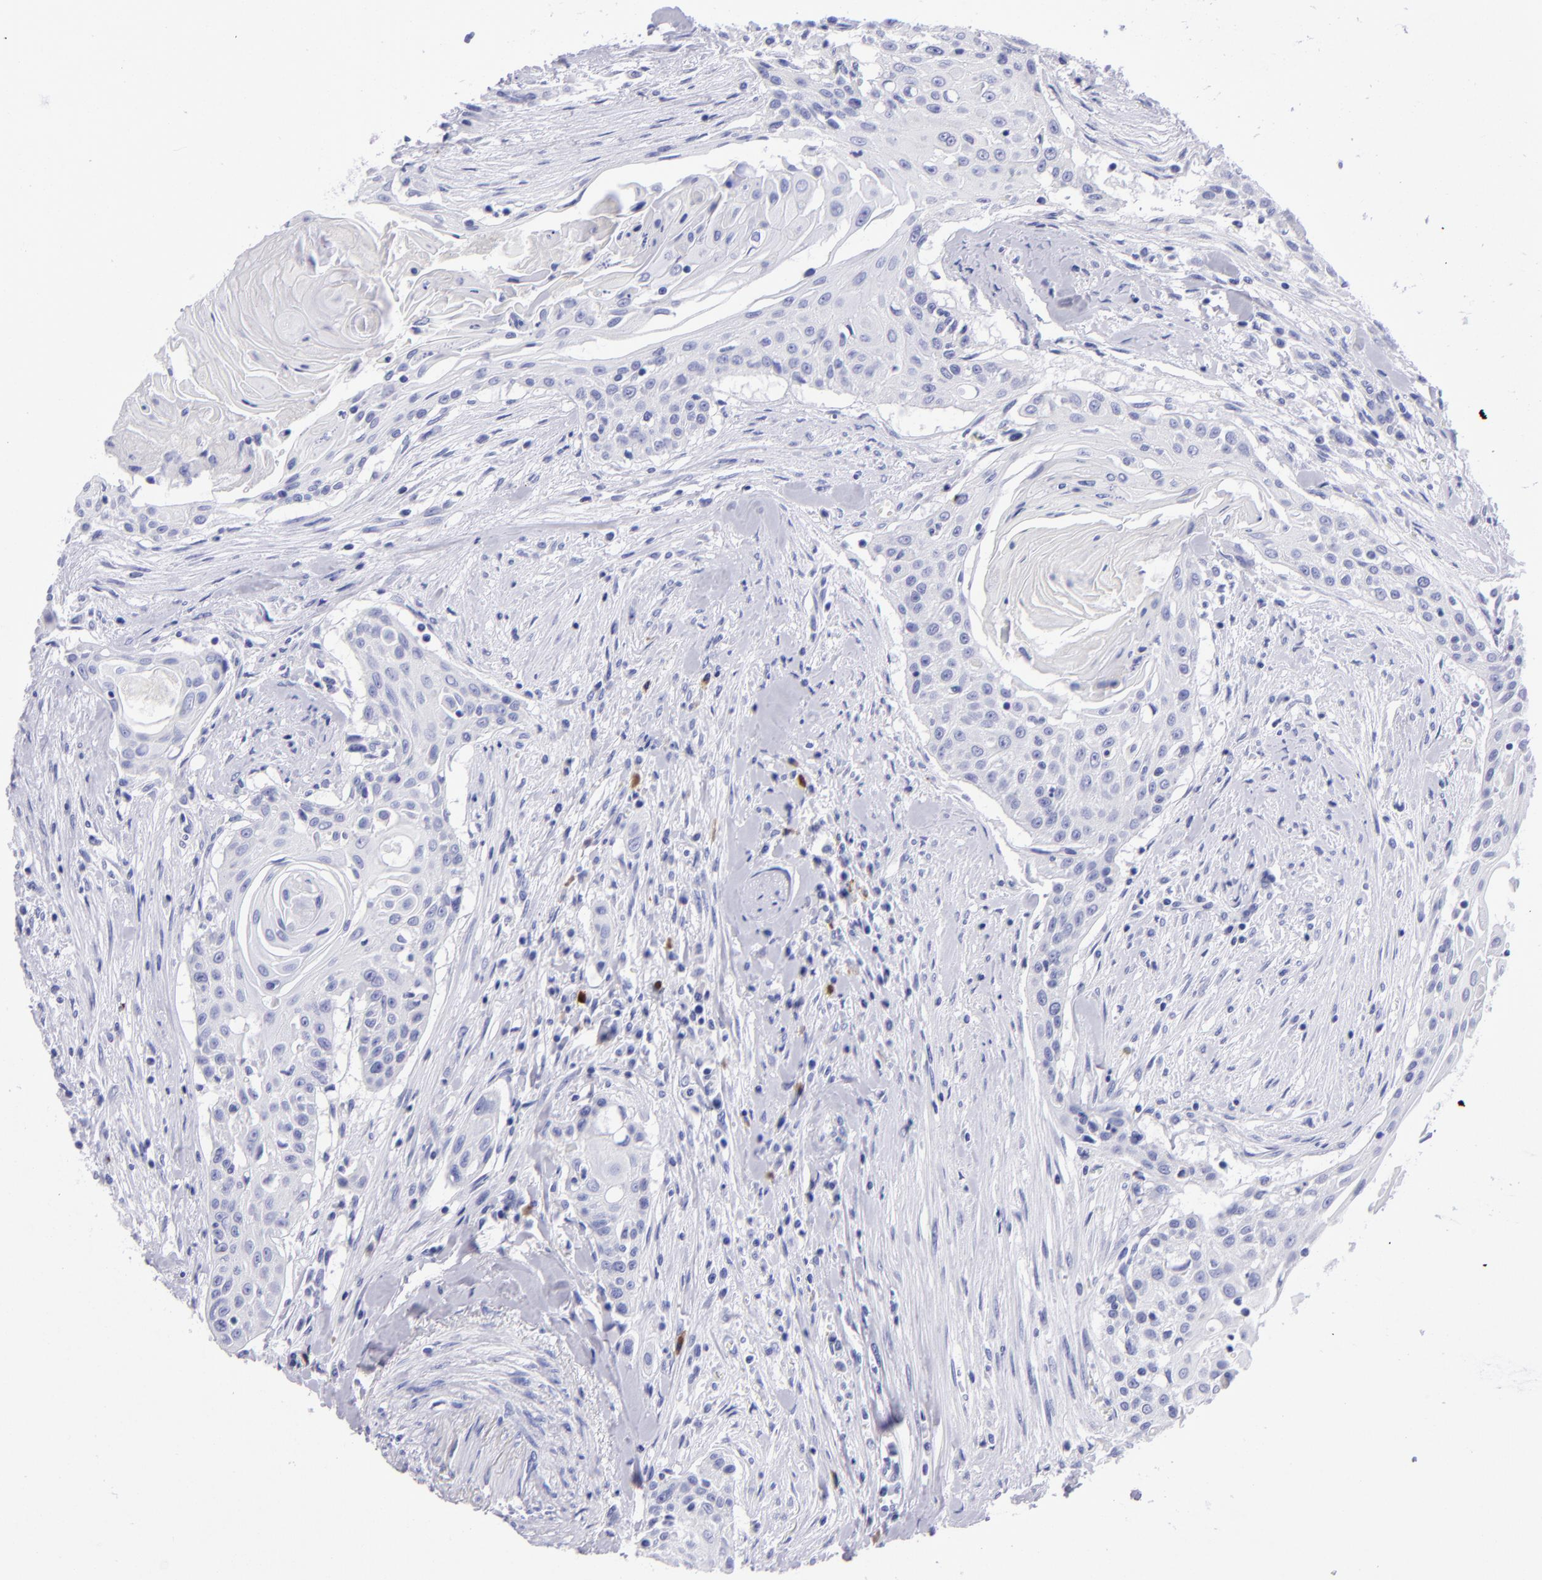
{"staining": {"intensity": "negative", "quantity": "none", "location": "none"}, "tissue": "head and neck cancer", "cell_type": "Tumor cells", "image_type": "cancer", "snomed": [{"axis": "morphology", "description": "Squamous cell carcinoma, NOS"}, {"axis": "morphology", "description": "Squamous cell carcinoma, metastatic, NOS"}, {"axis": "topography", "description": "Lymph node"}, {"axis": "topography", "description": "Salivary gland"}, {"axis": "topography", "description": "Head-Neck"}], "caption": "Immunohistochemistry of human head and neck cancer (squamous cell carcinoma) demonstrates no expression in tumor cells. The staining is performed using DAB (3,3'-diaminobenzidine) brown chromogen with nuclei counter-stained in using hematoxylin.", "gene": "TYRP1", "patient": {"sex": "female", "age": 74}}